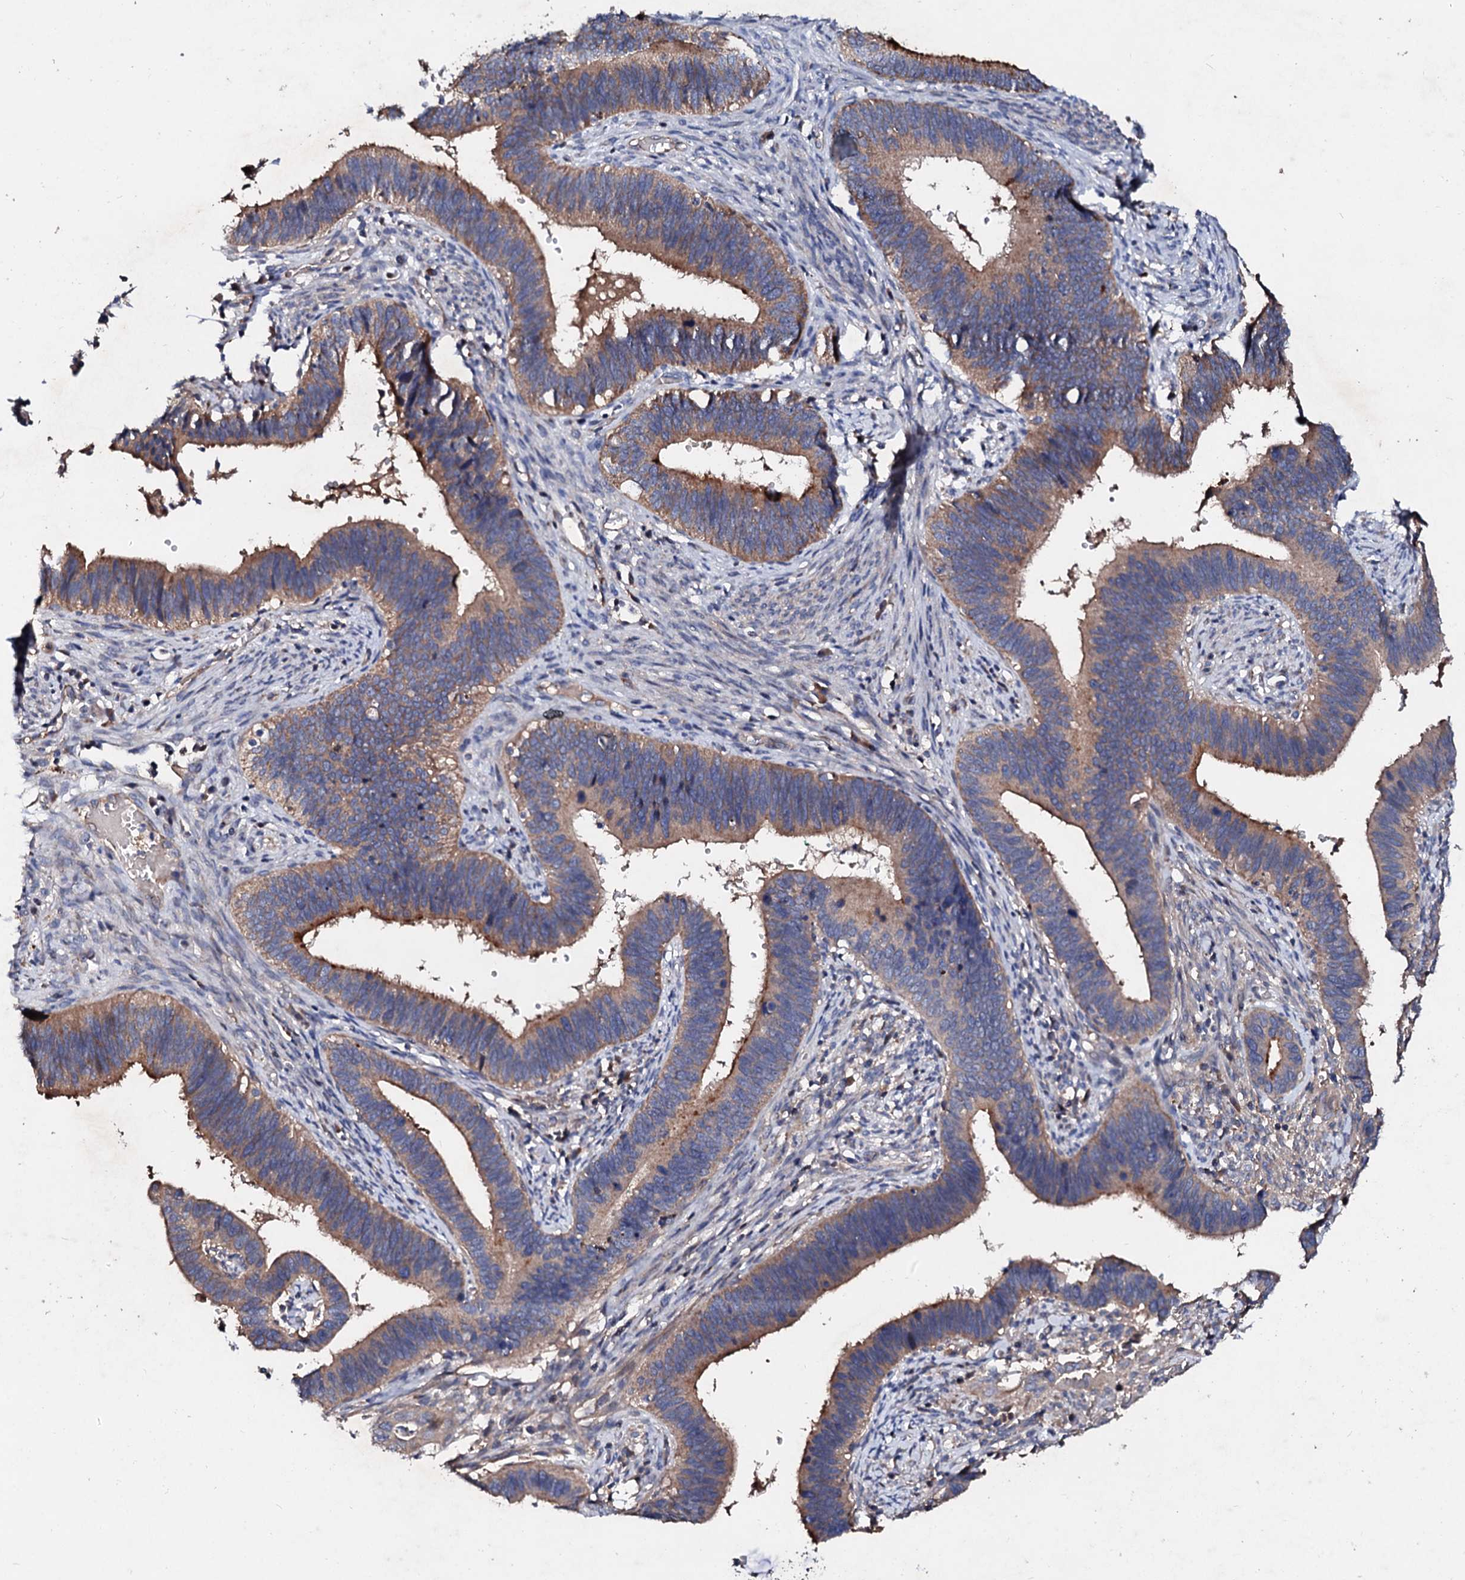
{"staining": {"intensity": "moderate", "quantity": ">75%", "location": "cytoplasmic/membranous"}, "tissue": "cervical cancer", "cell_type": "Tumor cells", "image_type": "cancer", "snomed": [{"axis": "morphology", "description": "Adenocarcinoma, NOS"}, {"axis": "topography", "description": "Cervix"}], "caption": "About >75% of tumor cells in human cervical adenocarcinoma demonstrate moderate cytoplasmic/membranous protein expression as visualized by brown immunohistochemical staining.", "gene": "FIBIN", "patient": {"sex": "female", "age": 42}}